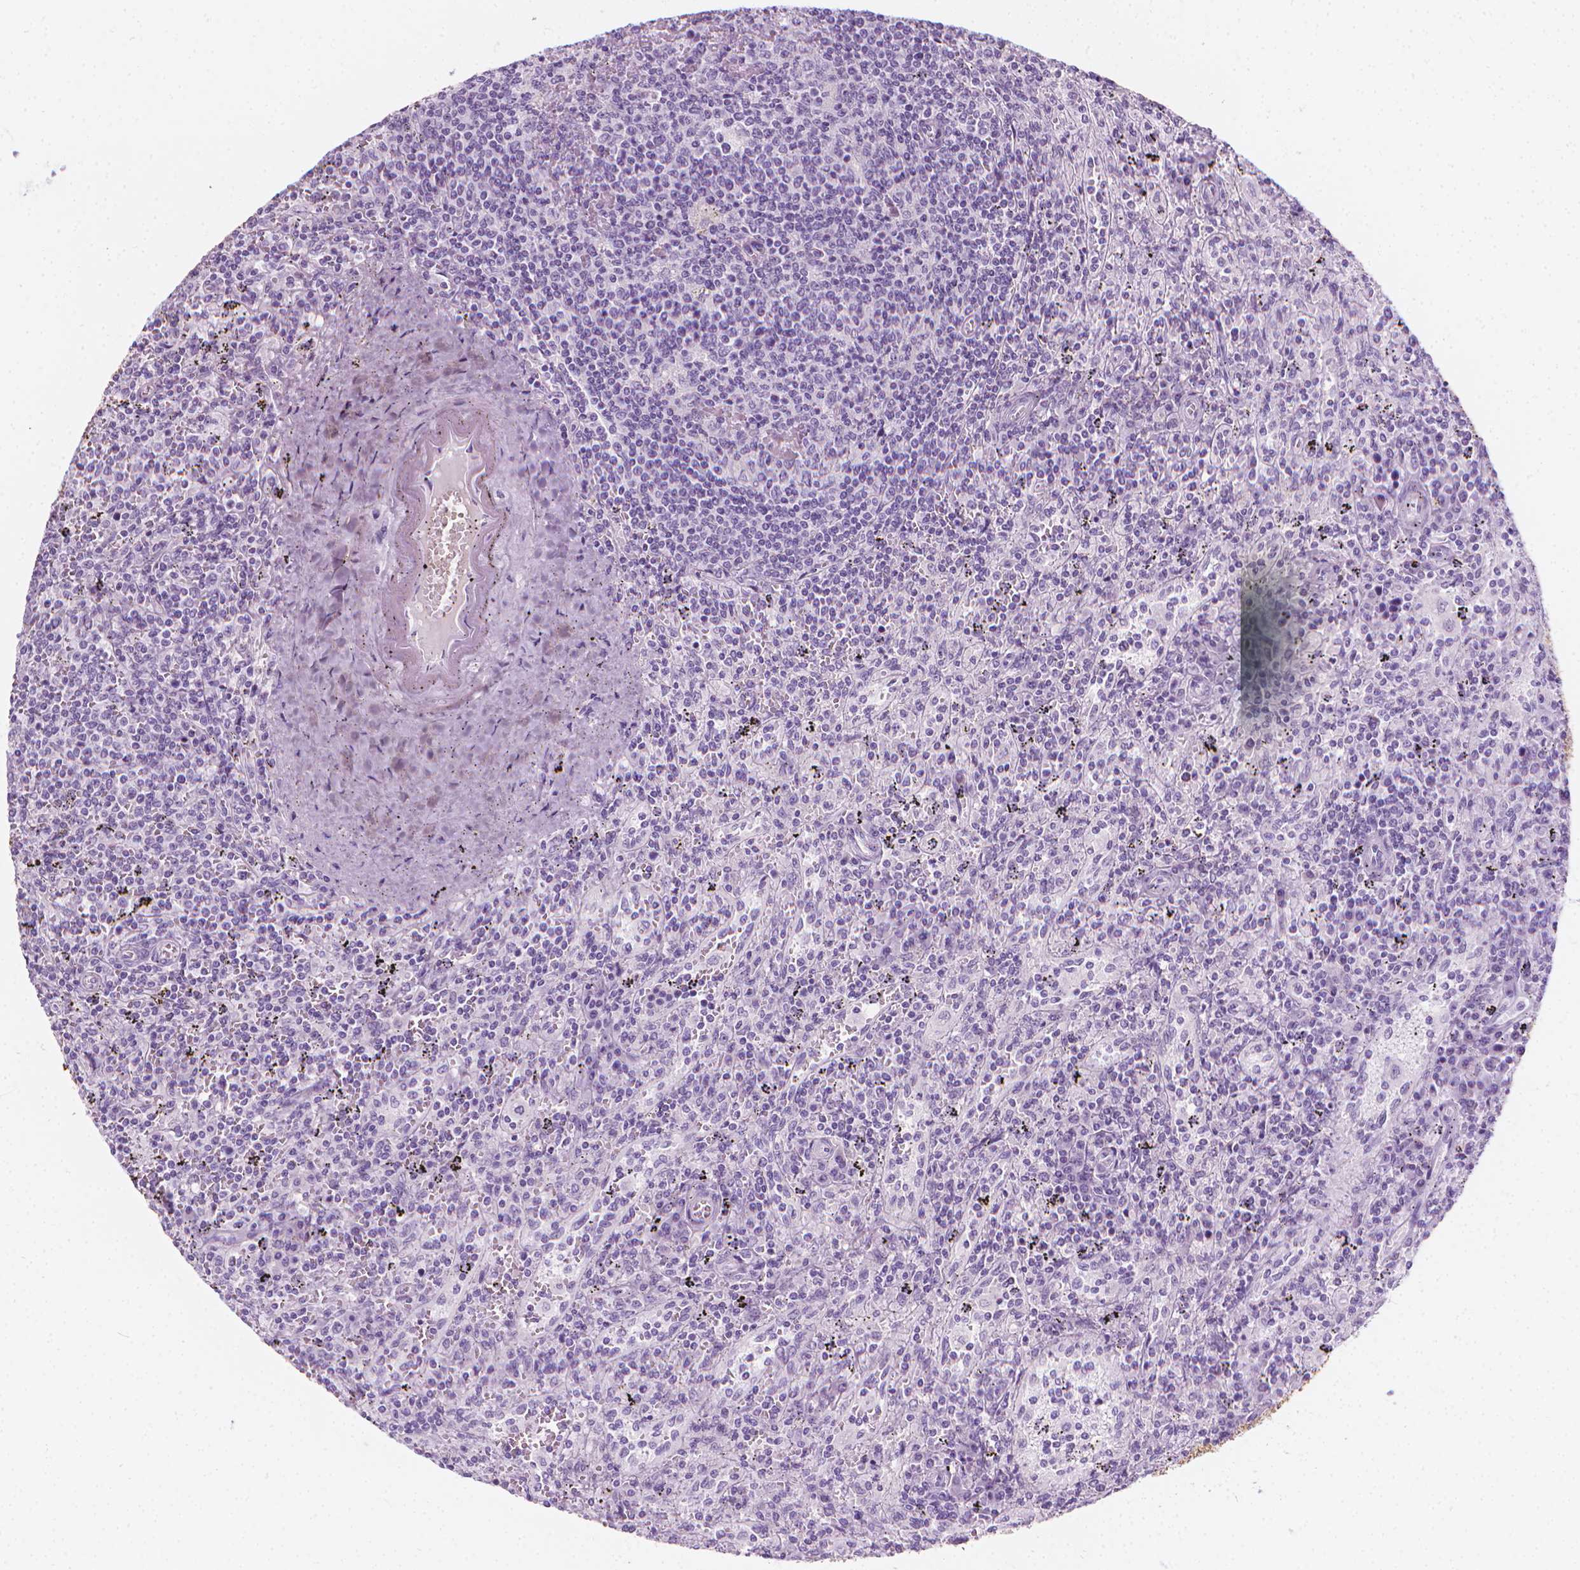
{"staining": {"intensity": "negative", "quantity": "none", "location": "none"}, "tissue": "lymphoma", "cell_type": "Tumor cells", "image_type": "cancer", "snomed": [{"axis": "morphology", "description": "Malignant lymphoma, non-Hodgkin's type, Low grade"}, {"axis": "topography", "description": "Spleen"}], "caption": "Immunohistochemical staining of lymphoma displays no significant expression in tumor cells.", "gene": "SCG3", "patient": {"sex": "male", "age": 62}}